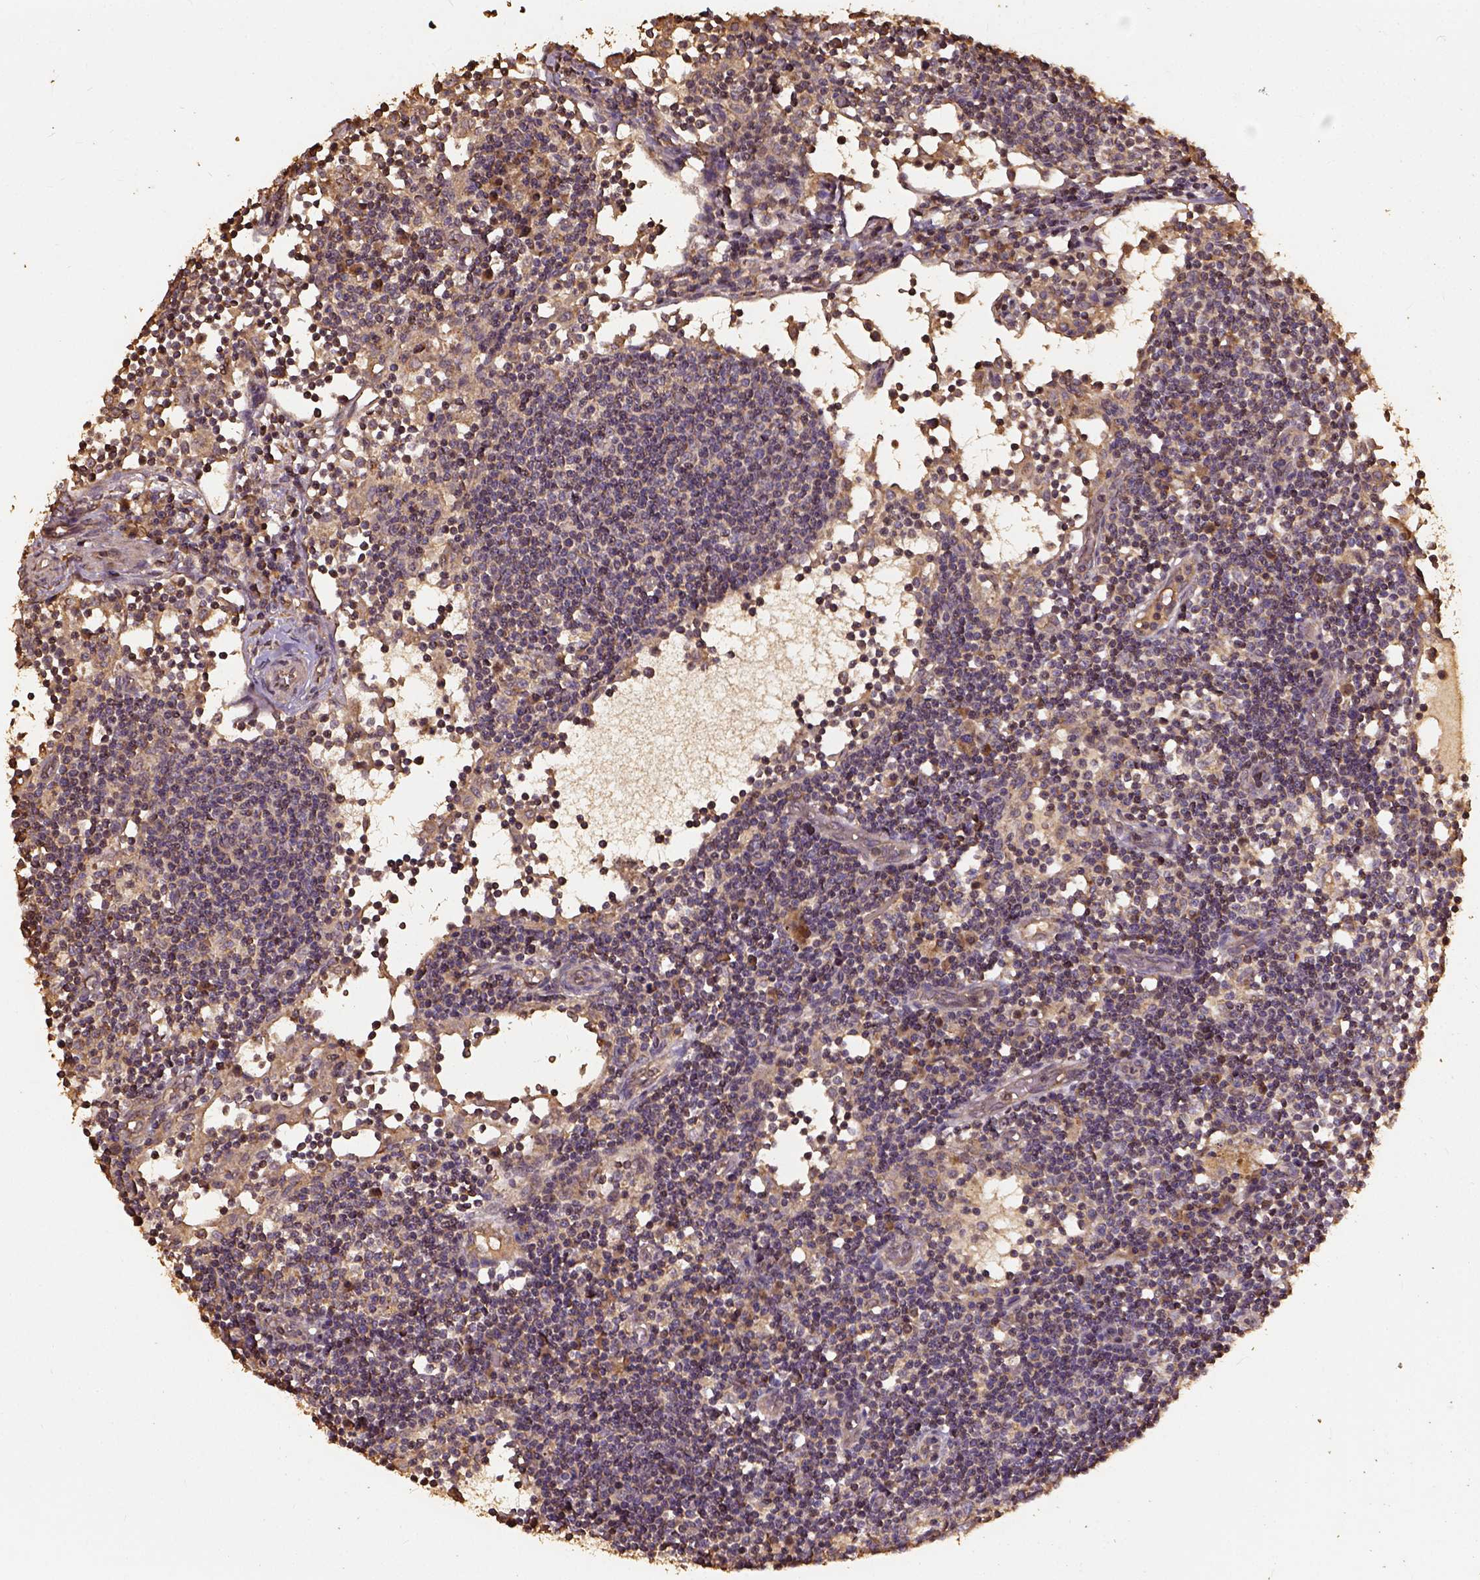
{"staining": {"intensity": "weak", "quantity": "25%-75%", "location": "cytoplasmic/membranous"}, "tissue": "lymph node", "cell_type": "Germinal center cells", "image_type": "normal", "snomed": [{"axis": "morphology", "description": "Normal tissue, NOS"}, {"axis": "topography", "description": "Lymph node"}], "caption": "There is low levels of weak cytoplasmic/membranous expression in germinal center cells of normal lymph node, as demonstrated by immunohistochemical staining (brown color).", "gene": "ATP1B3", "patient": {"sex": "female", "age": 72}}